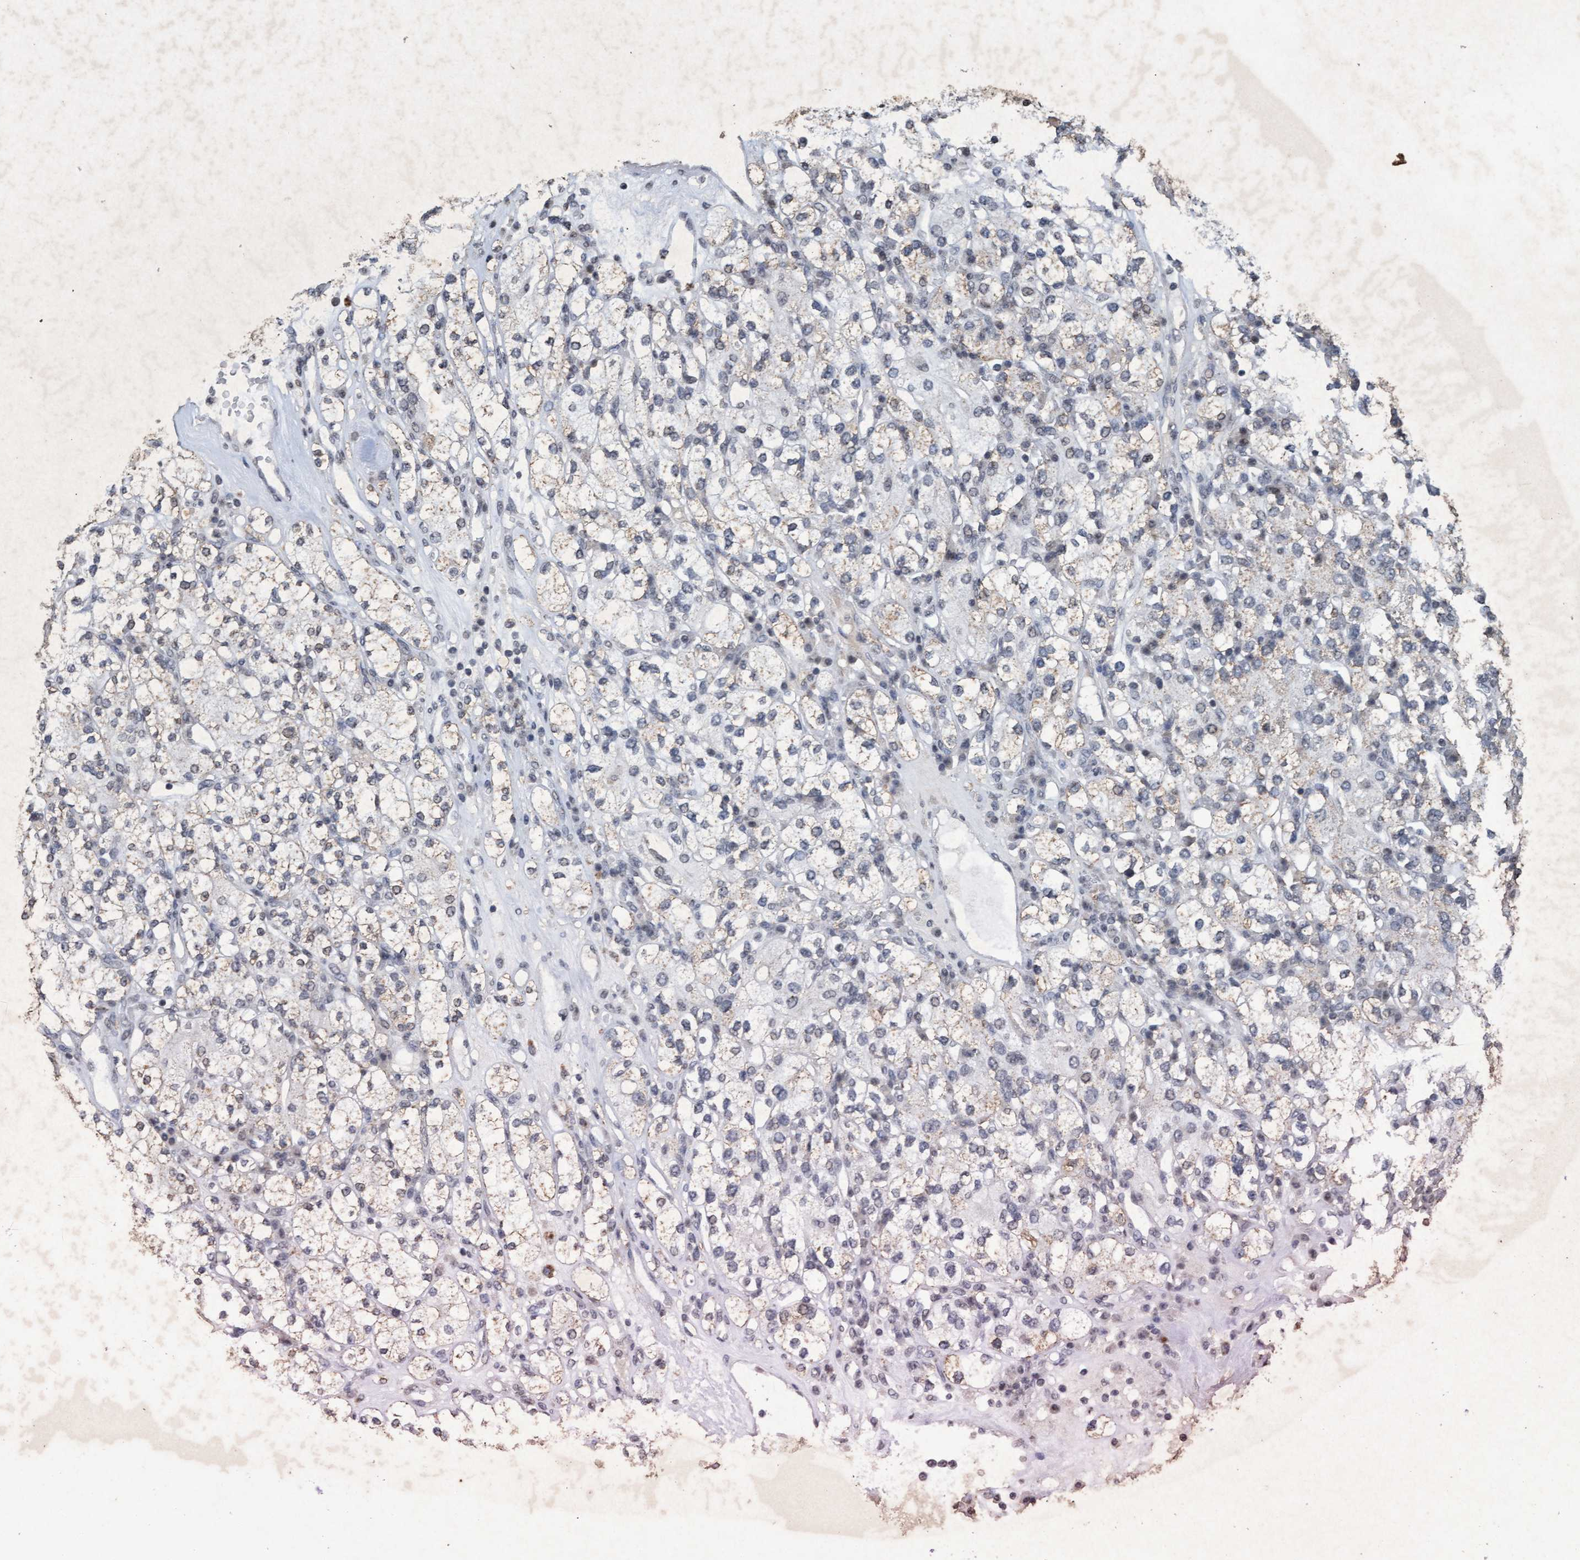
{"staining": {"intensity": "weak", "quantity": "<25%", "location": "cytoplasmic/membranous"}, "tissue": "renal cancer", "cell_type": "Tumor cells", "image_type": "cancer", "snomed": [{"axis": "morphology", "description": "Adenocarcinoma, NOS"}, {"axis": "topography", "description": "Kidney"}], "caption": "DAB immunohistochemical staining of human adenocarcinoma (renal) demonstrates no significant positivity in tumor cells. (Brightfield microscopy of DAB IHC at high magnification).", "gene": "GALC", "patient": {"sex": "male", "age": 77}}